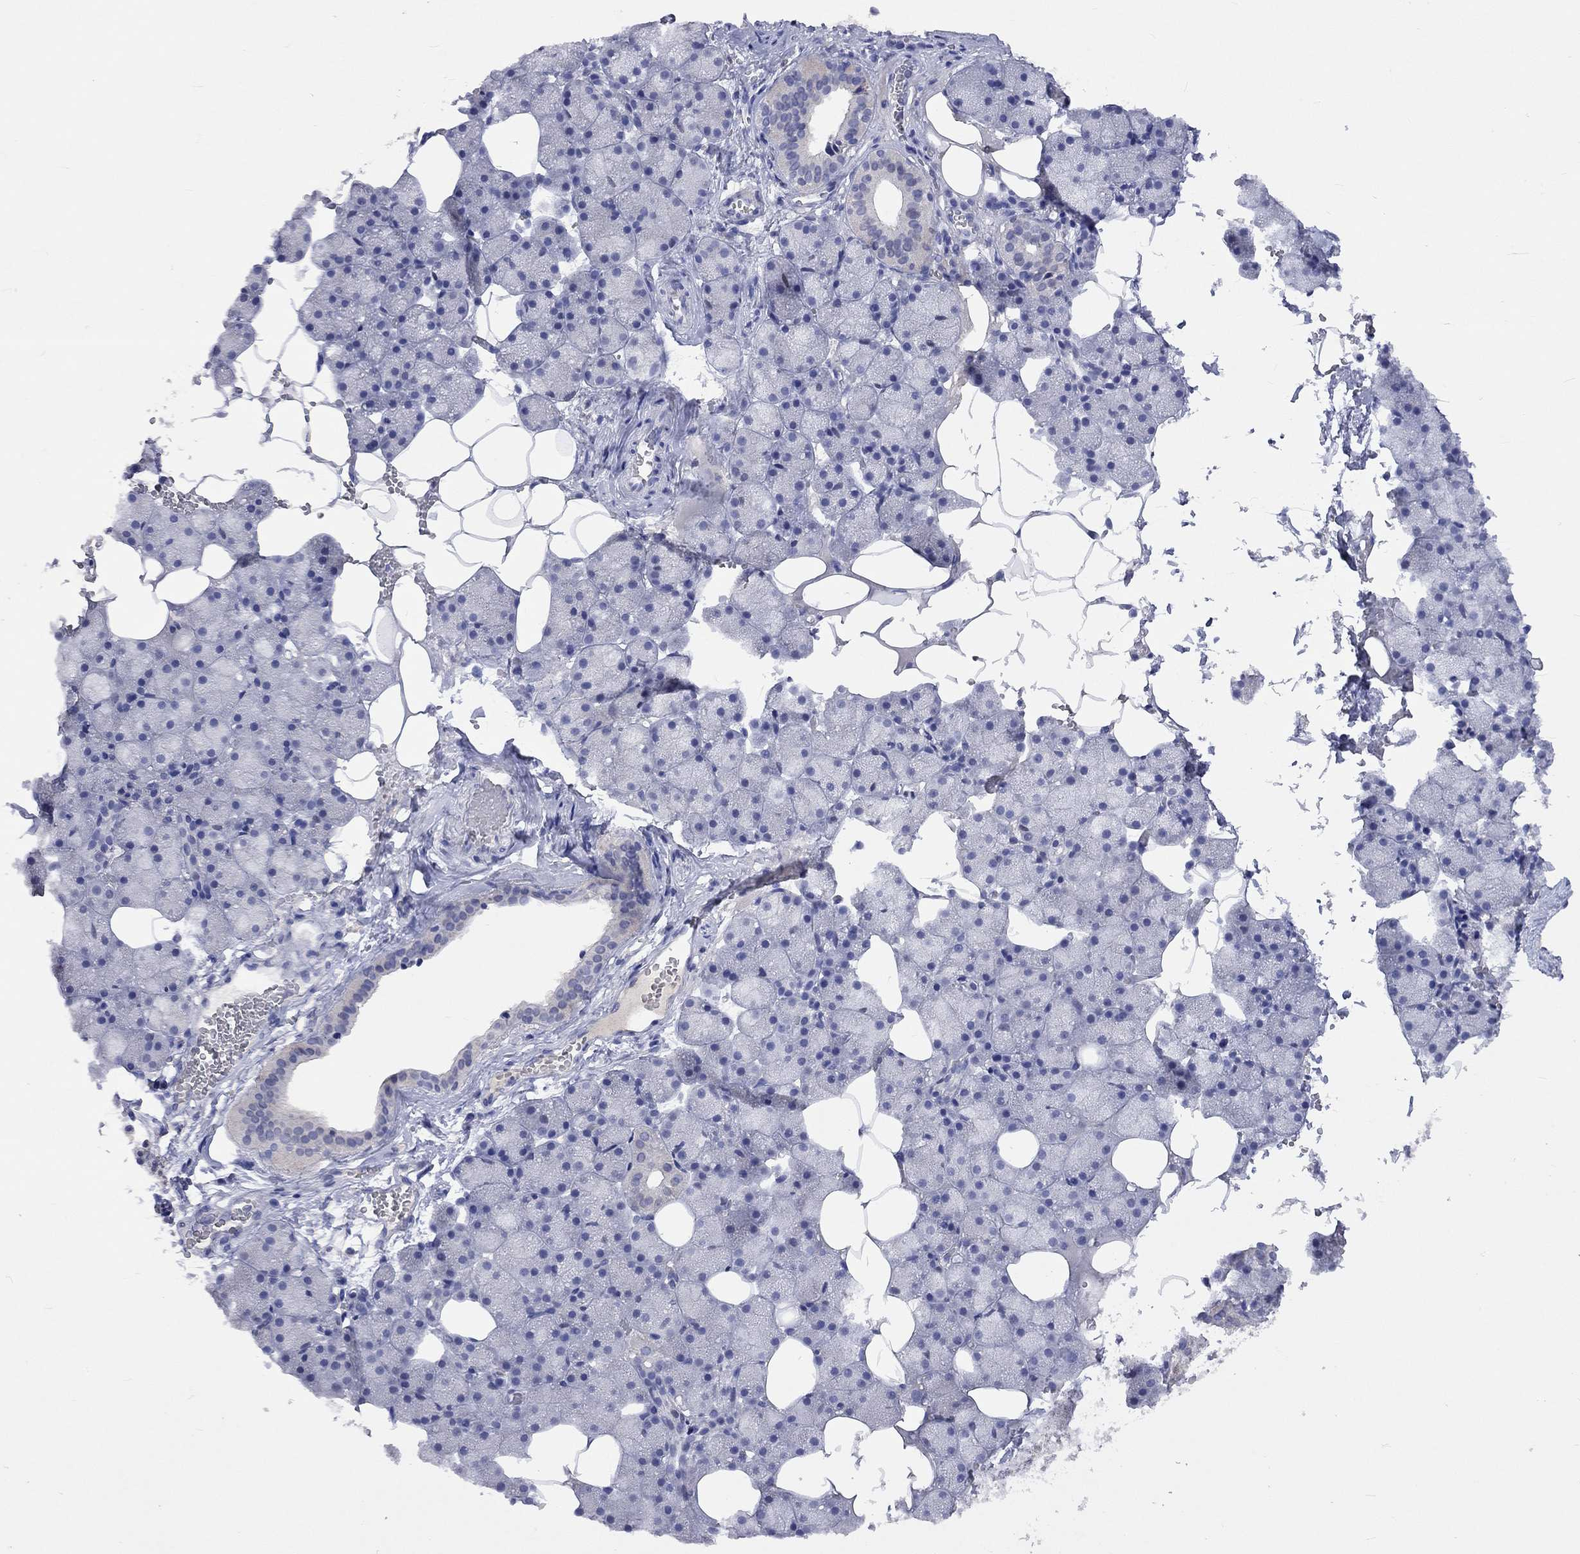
{"staining": {"intensity": "weak", "quantity": "<25%", "location": "cytoplasmic/membranous"}, "tissue": "salivary gland", "cell_type": "Glandular cells", "image_type": "normal", "snomed": [{"axis": "morphology", "description": "Normal tissue, NOS"}, {"axis": "topography", "description": "Salivary gland"}], "caption": "Immunohistochemical staining of normal human salivary gland reveals no significant positivity in glandular cells.", "gene": "LRFN4", "patient": {"sex": "male", "age": 38}}